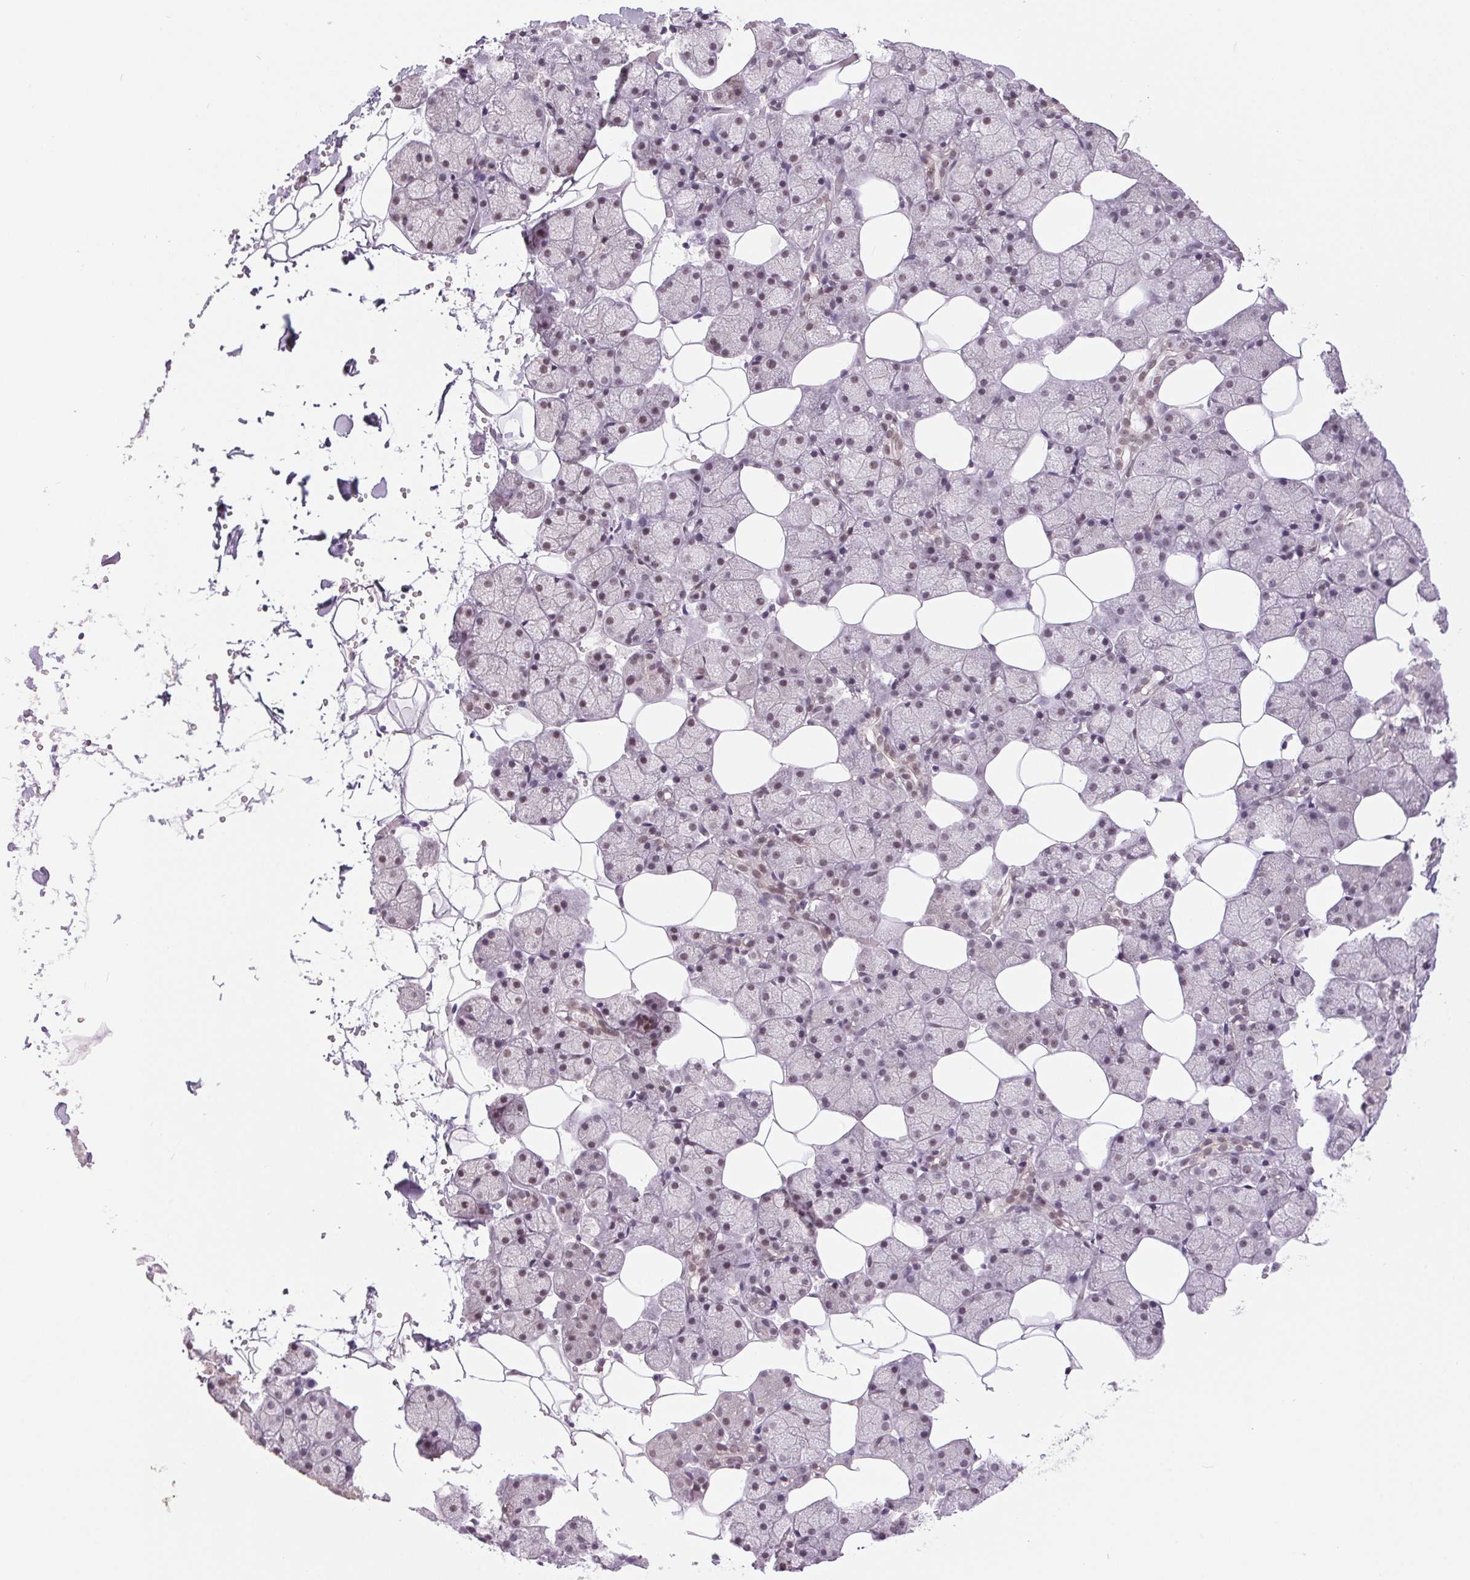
{"staining": {"intensity": "weak", "quantity": "<25%", "location": "nuclear"}, "tissue": "salivary gland", "cell_type": "Glandular cells", "image_type": "normal", "snomed": [{"axis": "morphology", "description": "Normal tissue, NOS"}, {"axis": "topography", "description": "Salivary gland"}], "caption": "This is a photomicrograph of IHC staining of normal salivary gland, which shows no staining in glandular cells.", "gene": "SMIM6", "patient": {"sex": "male", "age": 38}}